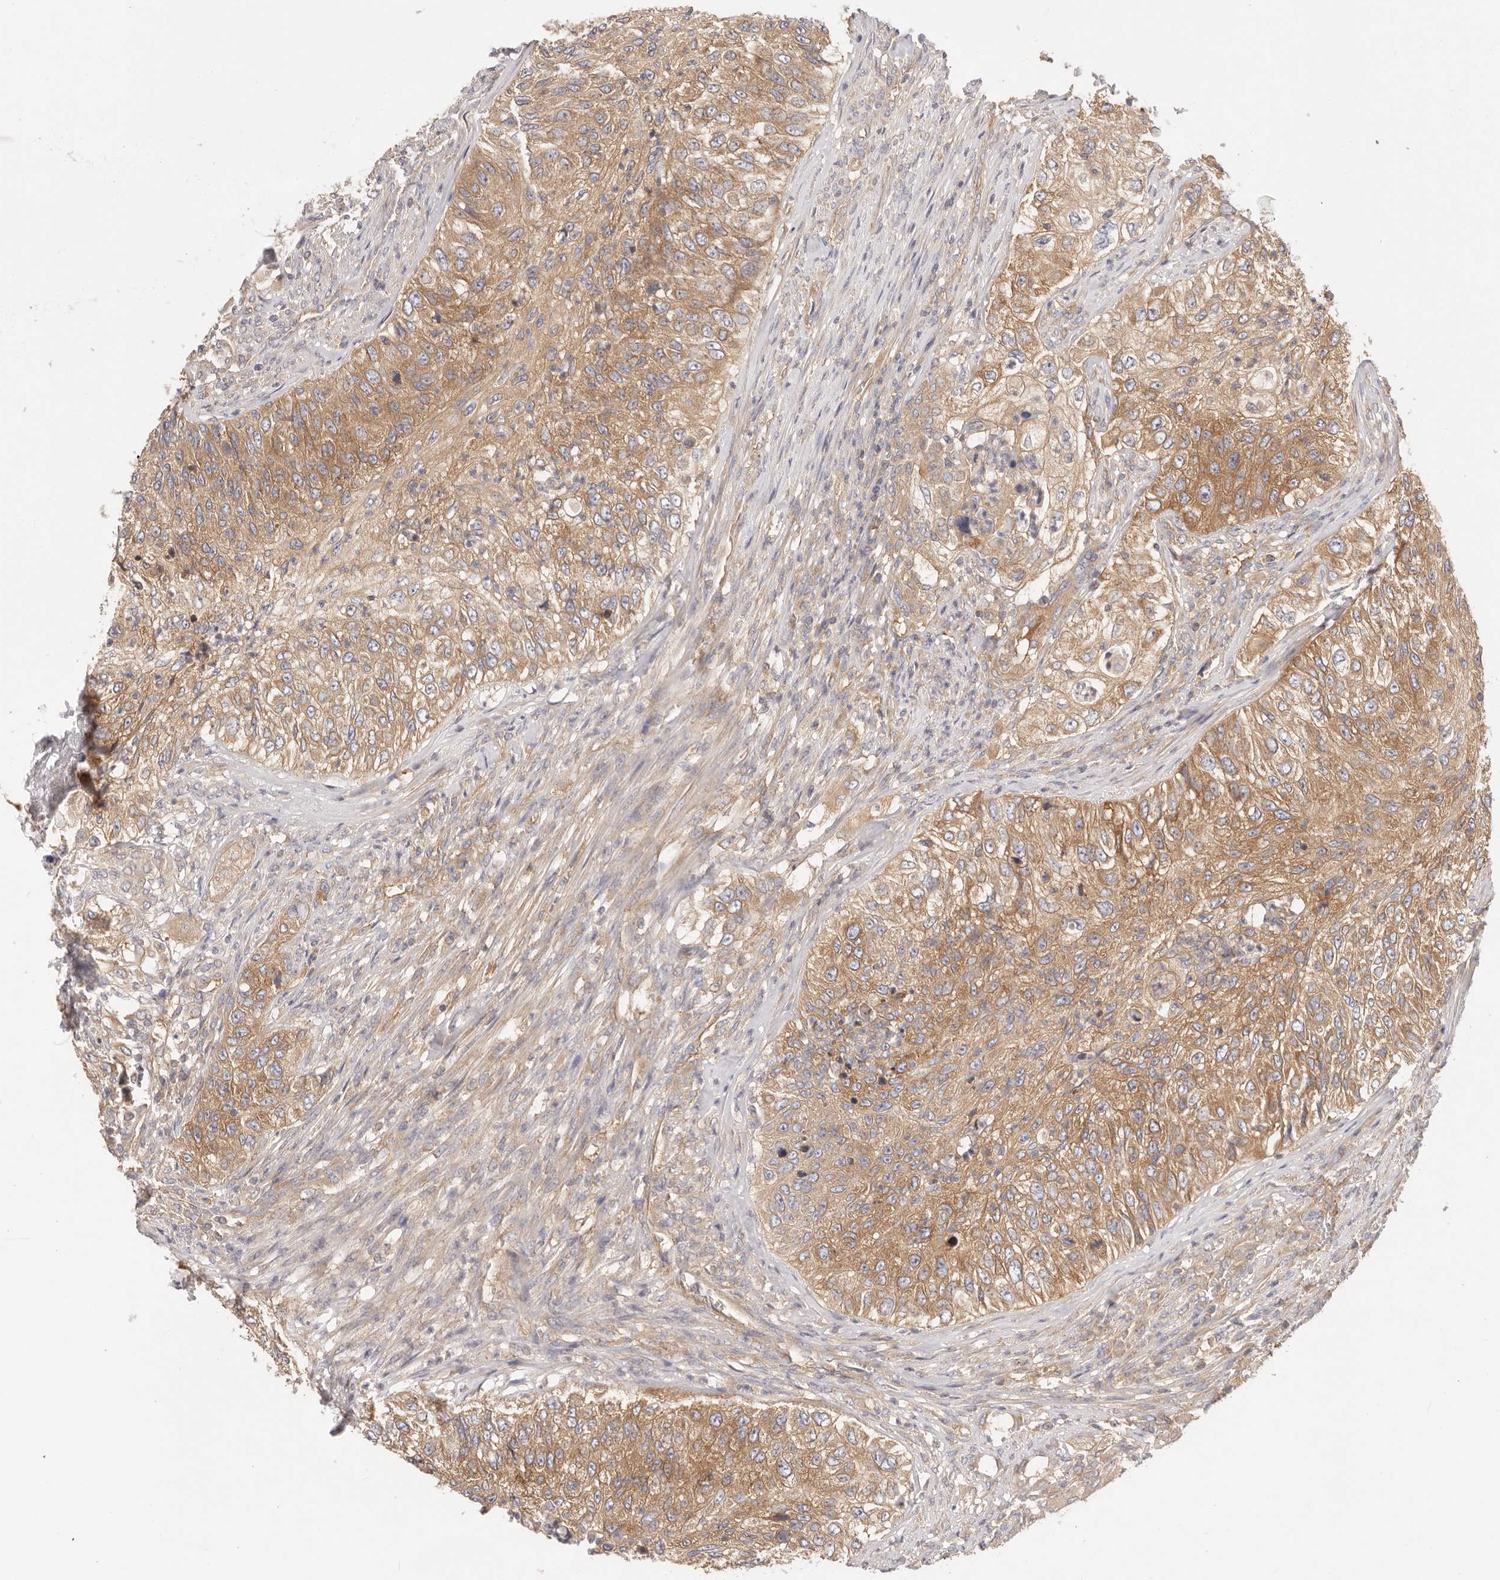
{"staining": {"intensity": "moderate", "quantity": "25%-75%", "location": "cytoplasmic/membranous"}, "tissue": "urothelial cancer", "cell_type": "Tumor cells", "image_type": "cancer", "snomed": [{"axis": "morphology", "description": "Urothelial carcinoma, High grade"}, {"axis": "topography", "description": "Urinary bladder"}], "caption": "Protein staining of high-grade urothelial carcinoma tissue reveals moderate cytoplasmic/membranous staining in about 25%-75% of tumor cells. (DAB IHC with brightfield microscopy, high magnification).", "gene": "KCMF1", "patient": {"sex": "female", "age": 60}}